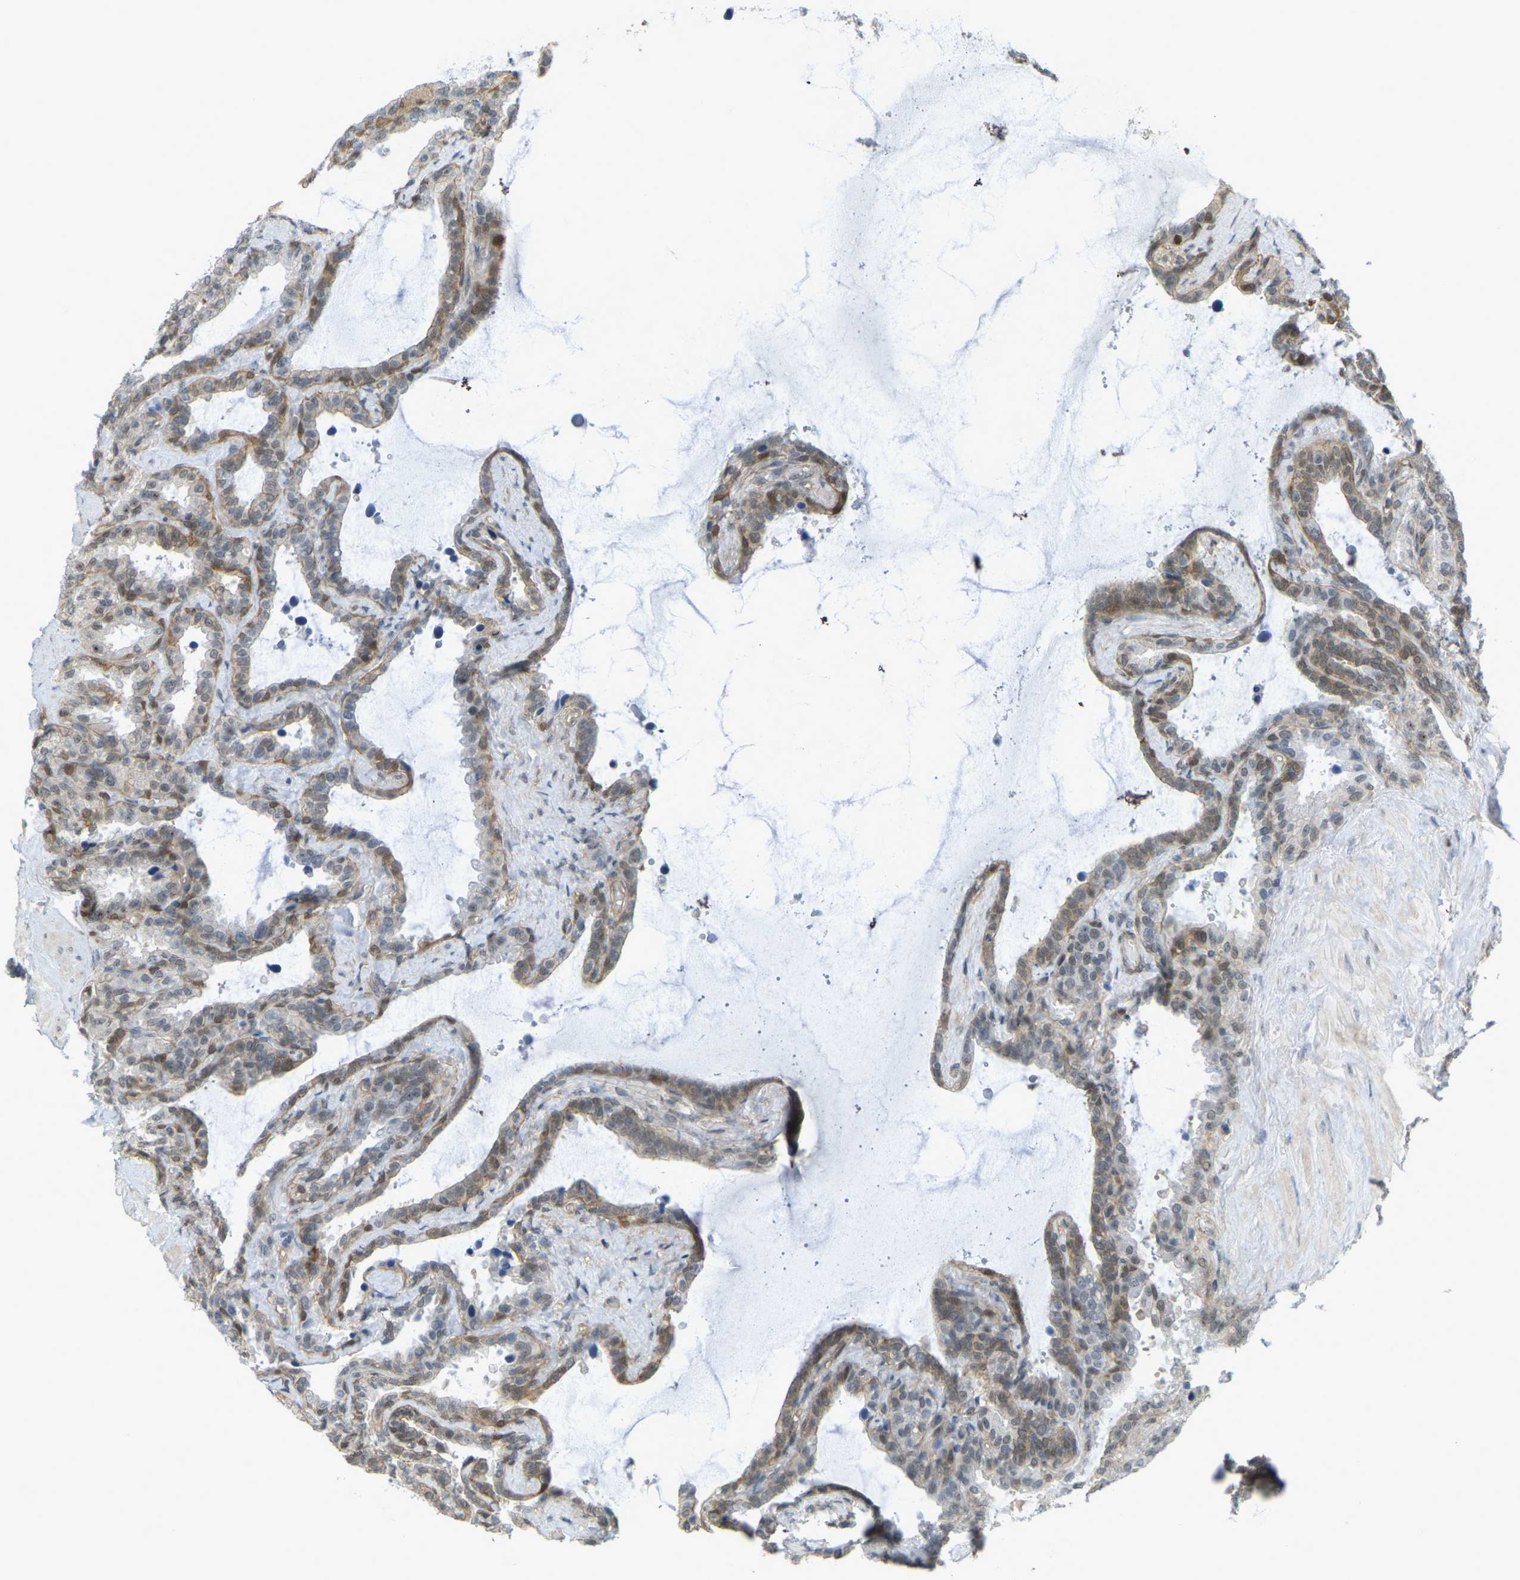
{"staining": {"intensity": "moderate", "quantity": "25%-75%", "location": "cytoplasmic/membranous,nuclear"}, "tissue": "seminal vesicle", "cell_type": "Glandular cells", "image_type": "normal", "snomed": [{"axis": "morphology", "description": "Normal tissue, NOS"}, {"axis": "topography", "description": "Seminal veicle"}], "caption": "Protein analysis of normal seminal vesicle shows moderate cytoplasmic/membranous,nuclear expression in about 25%-75% of glandular cells.", "gene": "SERPINB5", "patient": {"sex": "male", "age": 46}}